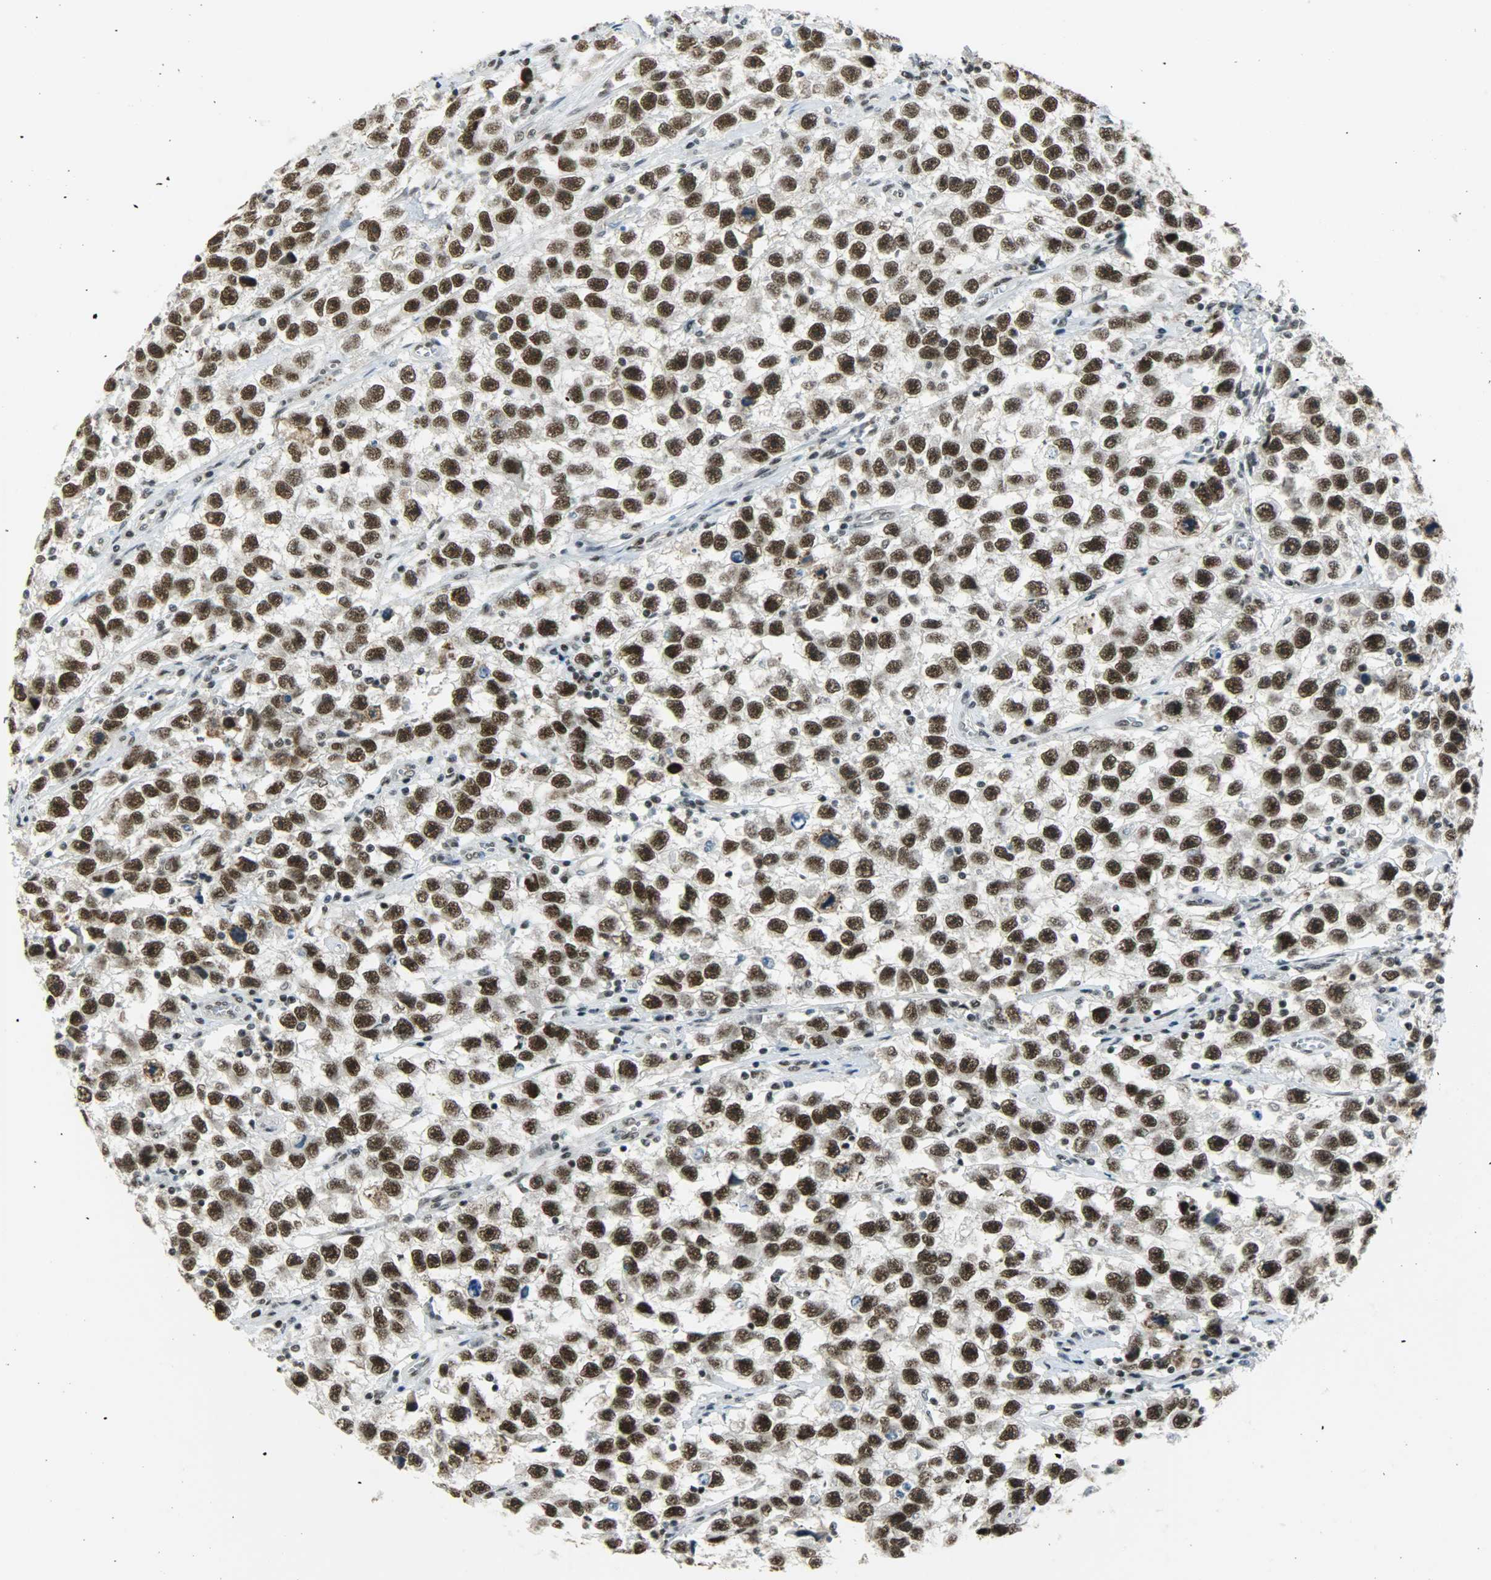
{"staining": {"intensity": "strong", "quantity": ">75%", "location": "nuclear"}, "tissue": "testis cancer", "cell_type": "Tumor cells", "image_type": "cancer", "snomed": [{"axis": "morphology", "description": "Seminoma, NOS"}, {"axis": "topography", "description": "Testis"}], "caption": "Testis seminoma stained with DAB immunohistochemistry (IHC) demonstrates high levels of strong nuclear expression in about >75% of tumor cells.", "gene": "SUGP1", "patient": {"sex": "male", "age": 33}}